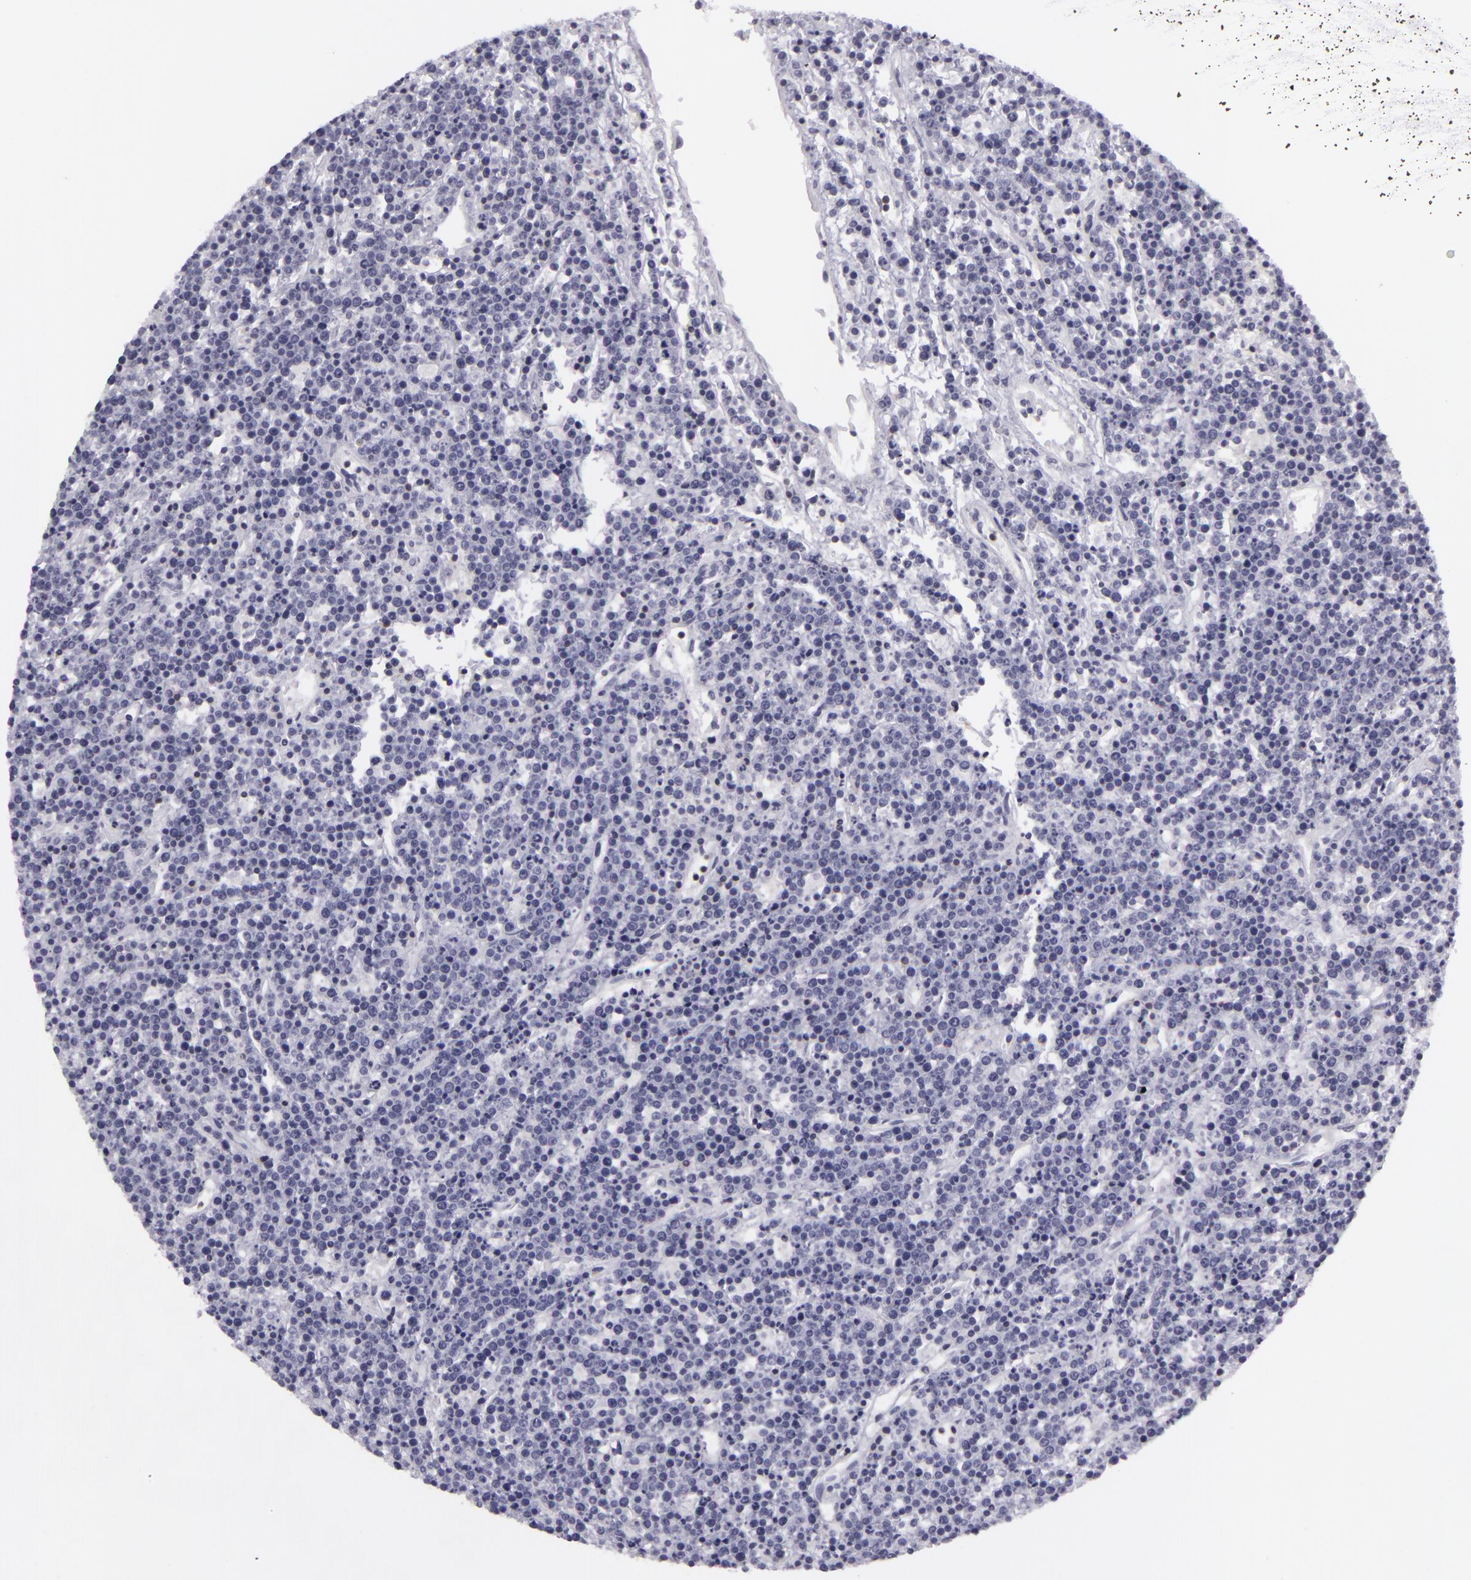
{"staining": {"intensity": "negative", "quantity": "none", "location": "none"}, "tissue": "lymphoma", "cell_type": "Tumor cells", "image_type": "cancer", "snomed": [{"axis": "morphology", "description": "Malignant lymphoma, non-Hodgkin's type, High grade"}, {"axis": "topography", "description": "Ovary"}], "caption": "Tumor cells are negative for protein expression in human high-grade malignant lymphoma, non-Hodgkin's type.", "gene": "KCNAB2", "patient": {"sex": "female", "age": 56}}